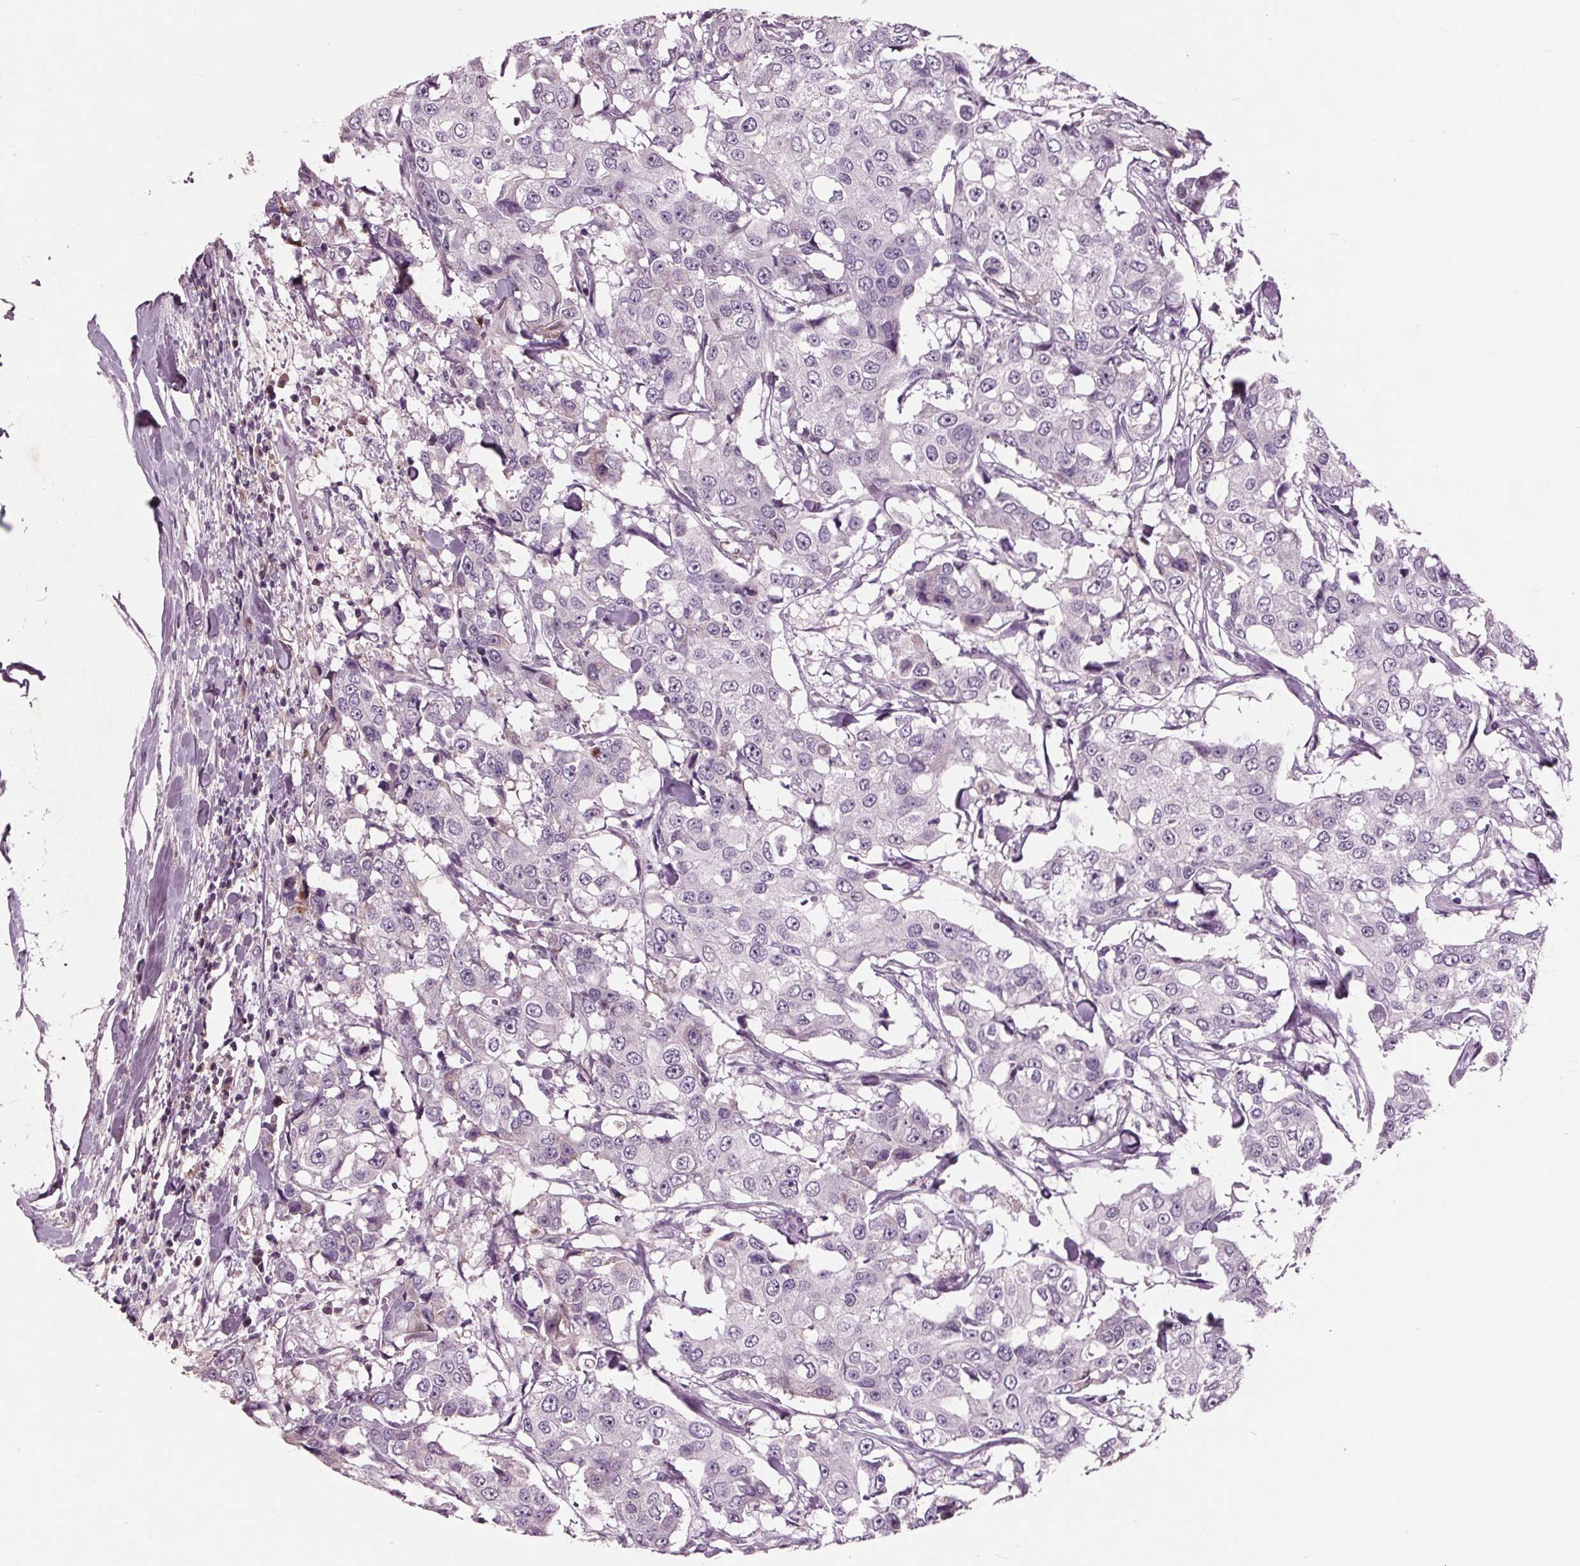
{"staining": {"intensity": "negative", "quantity": "none", "location": "none"}, "tissue": "breast cancer", "cell_type": "Tumor cells", "image_type": "cancer", "snomed": [{"axis": "morphology", "description": "Duct carcinoma"}, {"axis": "topography", "description": "Breast"}], "caption": "Immunohistochemistry (IHC) of breast intraductal carcinoma reveals no expression in tumor cells.", "gene": "C6", "patient": {"sex": "female", "age": 27}}